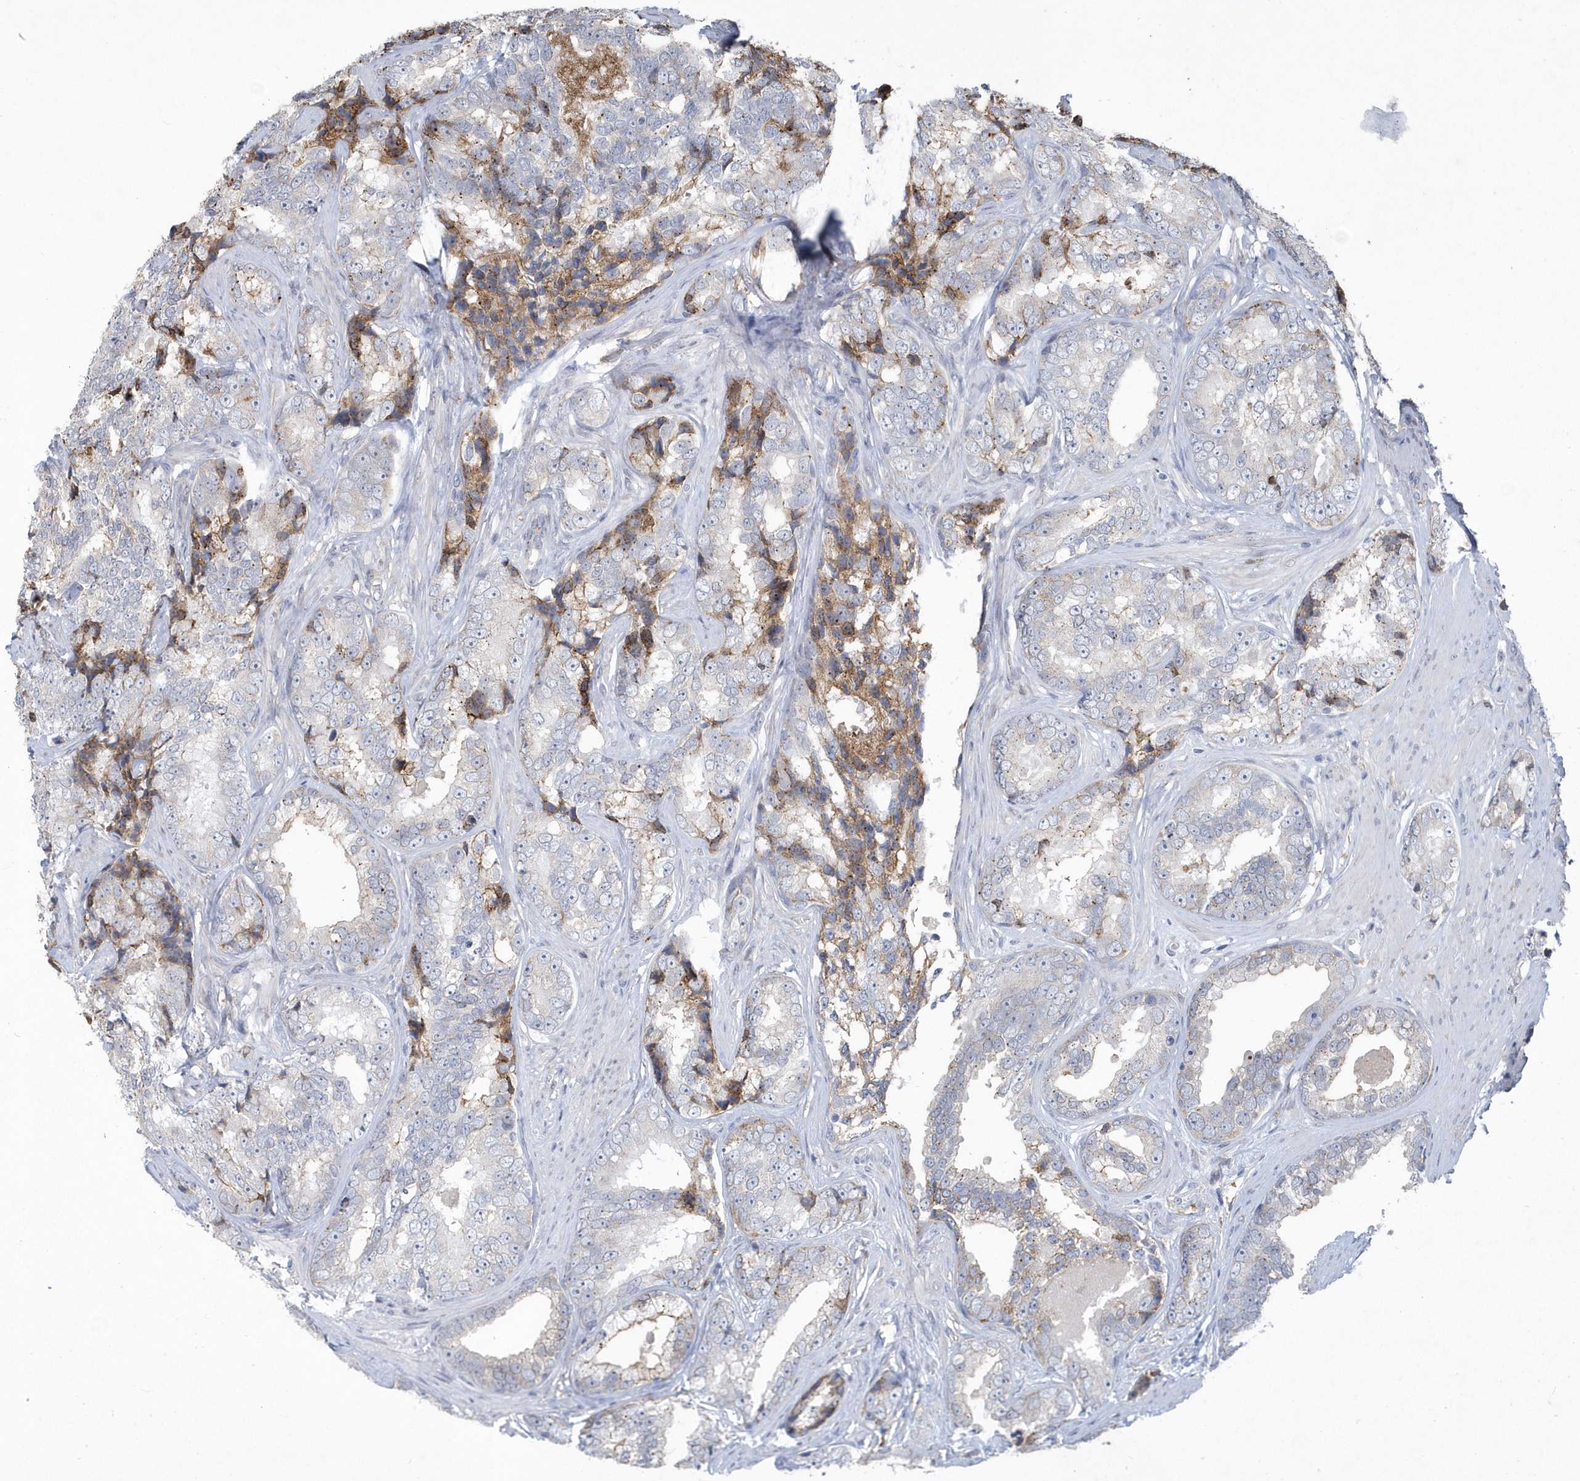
{"staining": {"intensity": "weak", "quantity": "<25%", "location": "cytoplasmic/membranous"}, "tissue": "prostate cancer", "cell_type": "Tumor cells", "image_type": "cancer", "snomed": [{"axis": "morphology", "description": "Adenocarcinoma, High grade"}, {"axis": "topography", "description": "Prostate"}], "caption": "Tumor cells are negative for protein expression in human prostate high-grade adenocarcinoma.", "gene": "TSPEAR", "patient": {"sex": "male", "age": 66}}